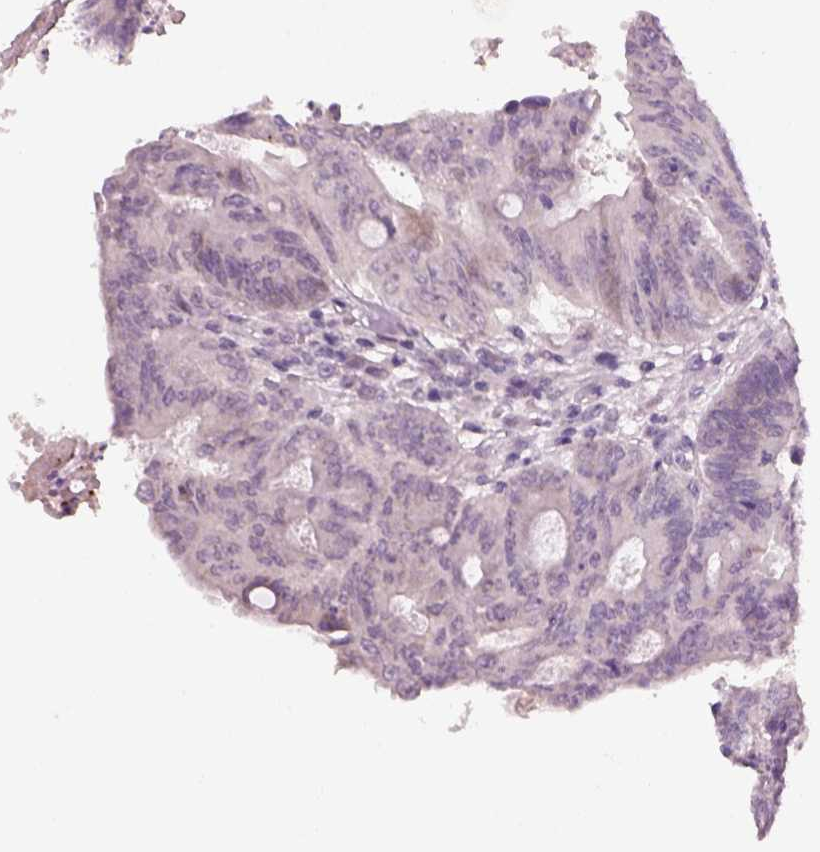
{"staining": {"intensity": "negative", "quantity": "none", "location": "none"}, "tissue": "colorectal cancer", "cell_type": "Tumor cells", "image_type": "cancer", "snomed": [{"axis": "morphology", "description": "Adenocarcinoma, NOS"}, {"axis": "topography", "description": "Colon"}], "caption": "Photomicrograph shows no protein staining in tumor cells of colorectal cancer tissue.", "gene": "PENK", "patient": {"sex": "female", "age": 70}}